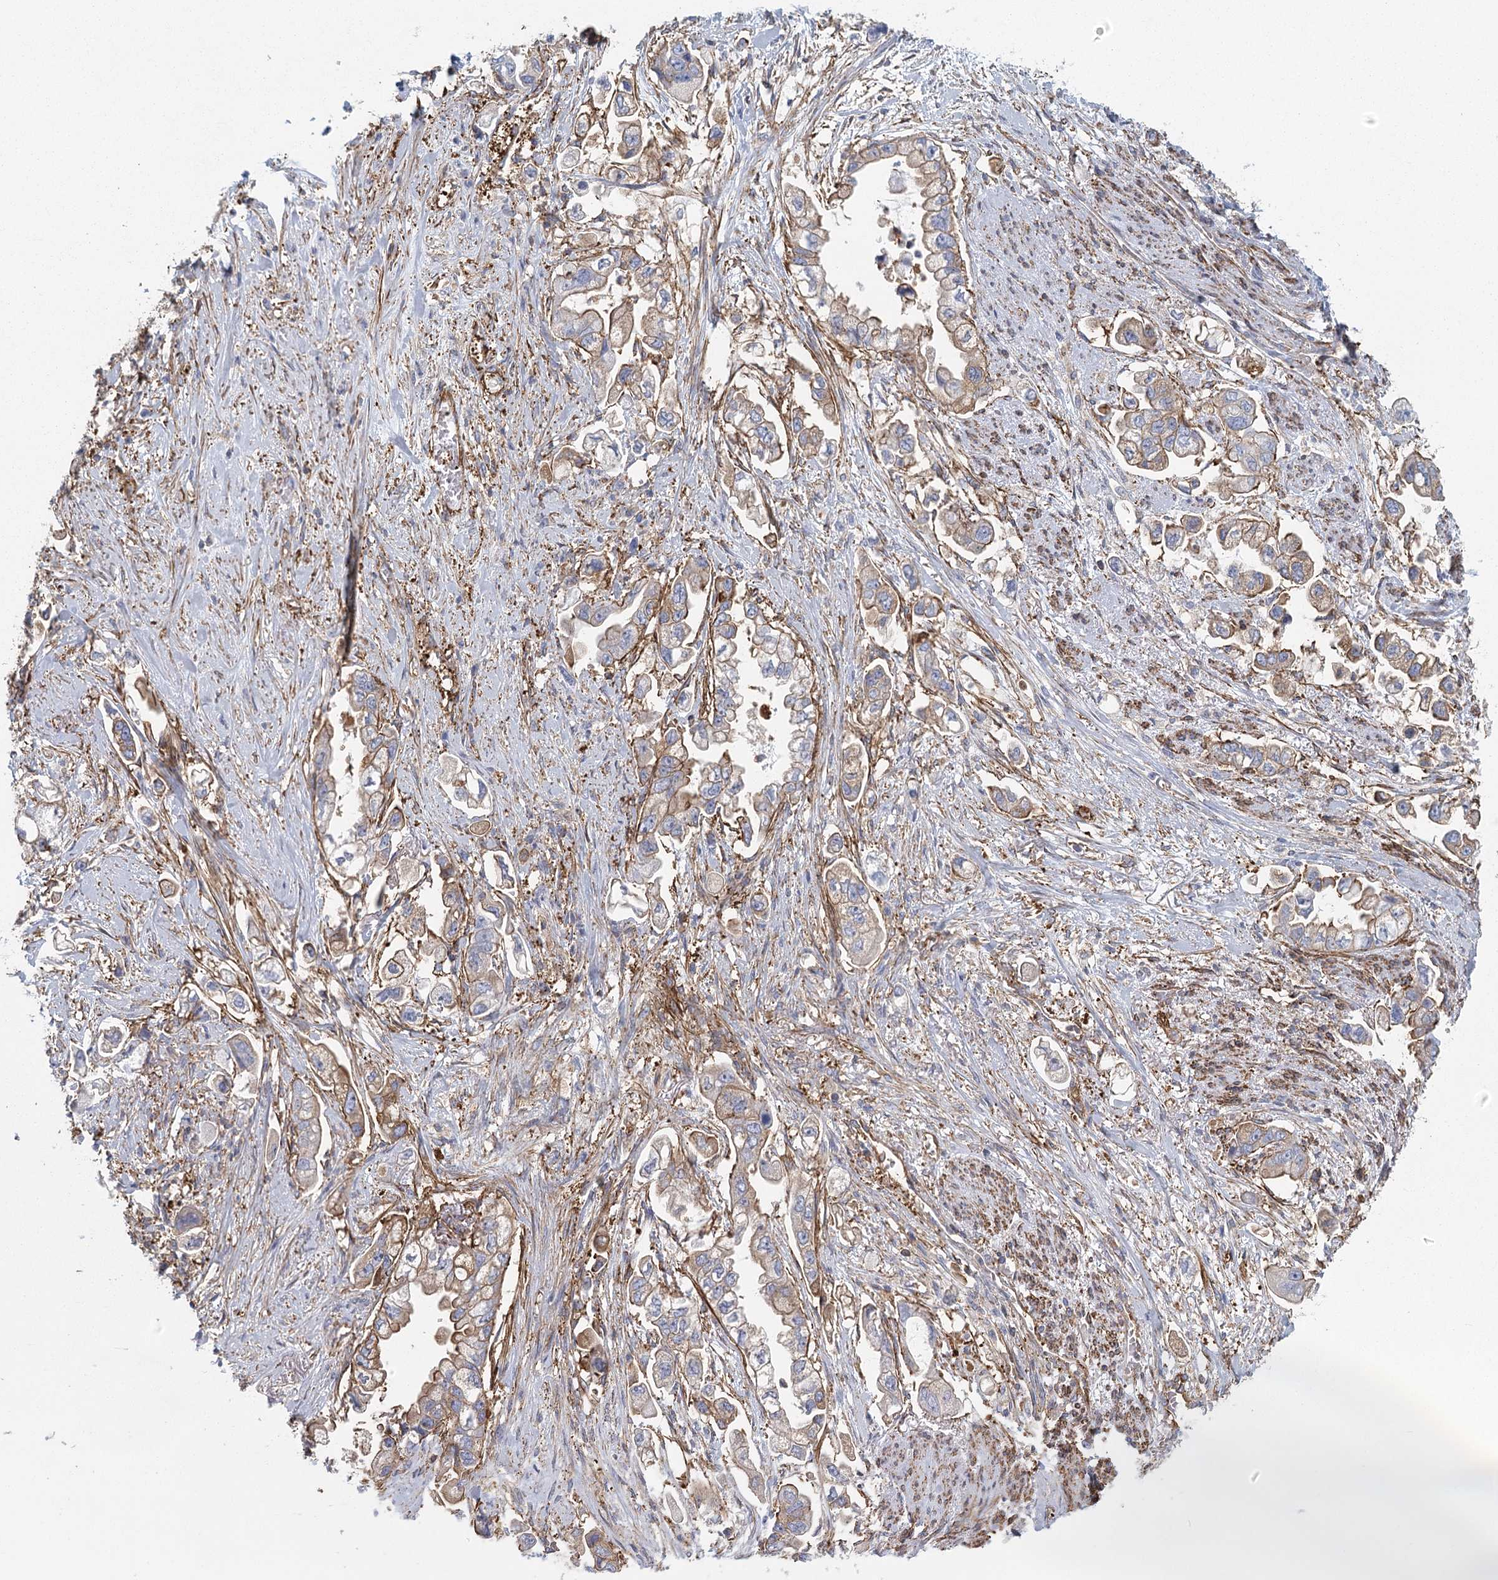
{"staining": {"intensity": "weak", "quantity": "25%-75%", "location": "cytoplasmic/membranous"}, "tissue": "stomach cancer", "cell_type": "Tumor cells", "image_type": "cancer", "snomed": [{"axis": "morphology", "description": "Adenocarcinoma, NOS"}, {"axis": "topography", "description": "Stomach"}], "caption": "This is a histology image of immunohistochemistry (IHC) staining of stomach cancer, which shows weak positivity in the cytoplasmic/membranous of tumor cells.", "gene": "IFT46", "patient": {"sex": "male", "age": 62}}